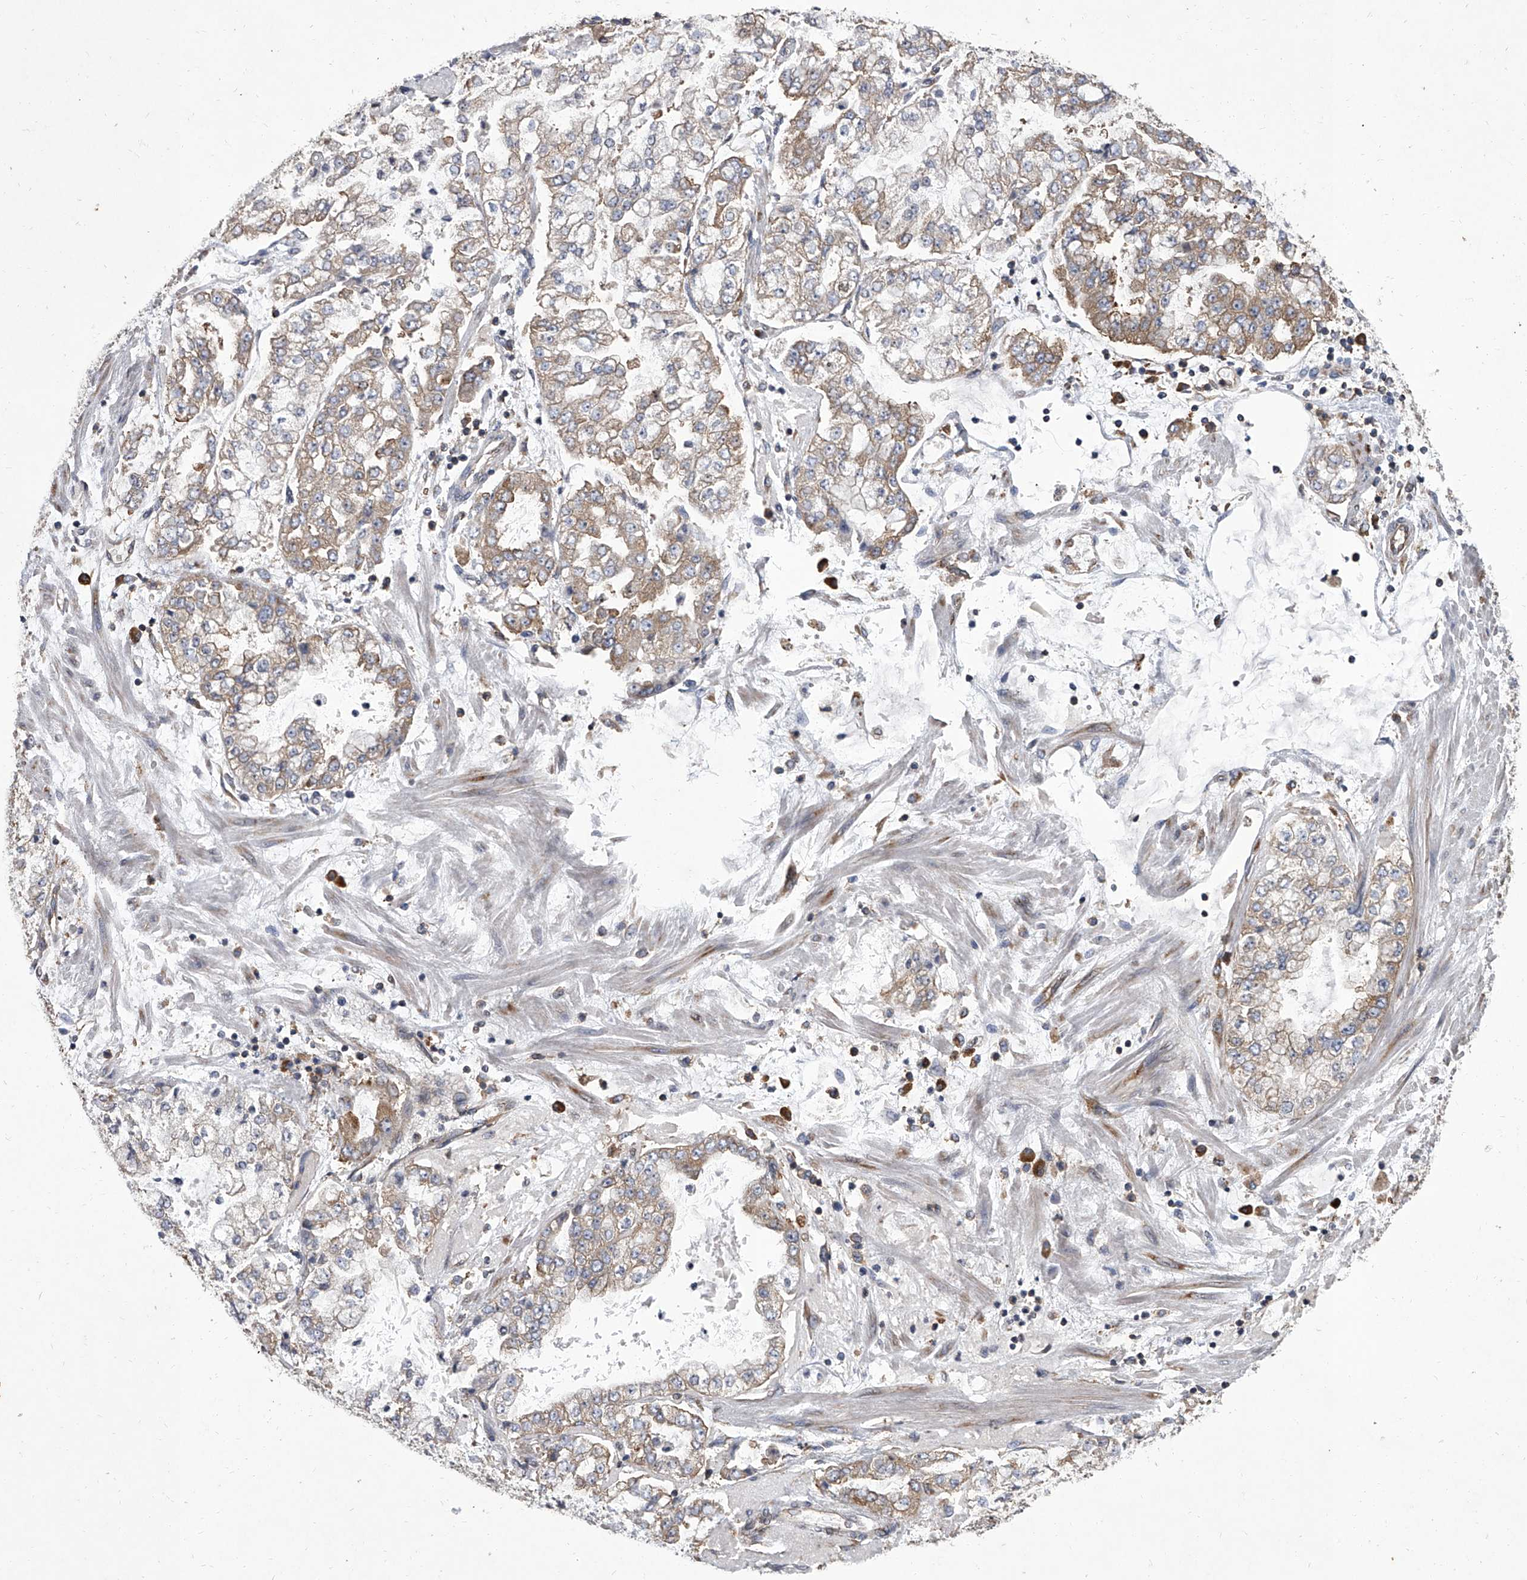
{"staining": {"intensity": "moderate", "quantity": "<25%", "location": "cytoplasmic/membranous"}, "tissue": "stomach cancer", "cell_type": "Tumor cells", "image_type": "cancer", "snomed": [{"axis": "morphology", "description": "Adenocarcinoma, NOS"}, {"axis": "topography", "description": "Stomach"}], "caption": "Protein staining of stomach cancer tissue demonstrates moderate cytoplasmic/membranous expression in about <25% of tumor cells.", "gene": "EIF2S2", "patient": {"sex": "male", "age": 76}}